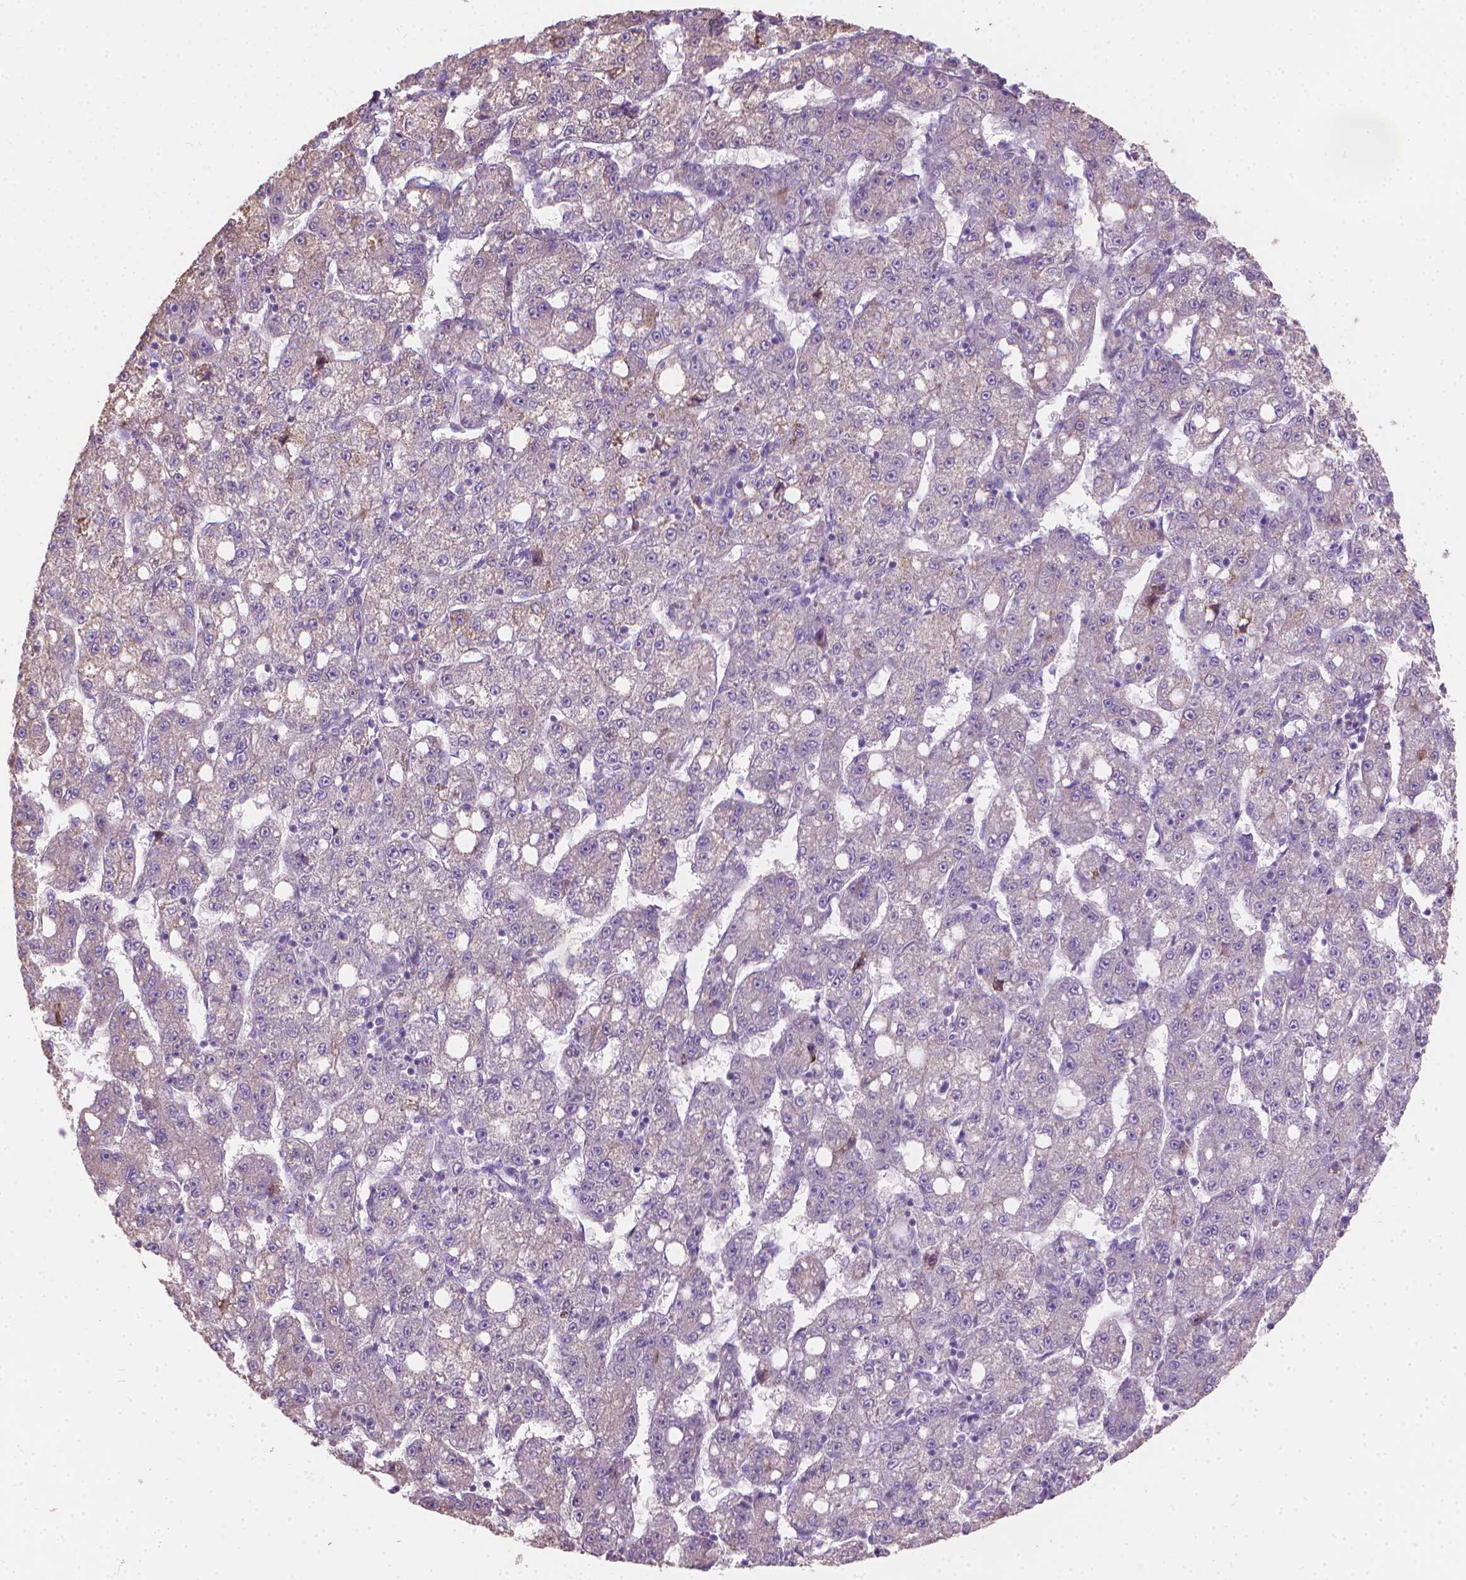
{"staining": {"intensity": "negative", "quantity": "none", "location": "none"}, "tissue": "liver cancer", "cell_type": "Tumor cells", "image_type": "cancer", "snomed": [{"axis": "morphology", "description": "Carcinoma, Hepatocellular, NOS"}, {"axis": "topography", "description": "Liver"}], "caption": "Immunohistochemistry (IHC) histopathology image of liver hepatocellular carcinoma stained for a protein (brown), which shows no positivity in tumor cells. Brightfield microscopy of immunohistochemistry stained with DAB (3,3'-diaminobenzidine) (brown) and hematoxylin (blue), captured at high magnification.", "gene": "CABCOCO1", "patient": {"sex": "female", "age": 65}}